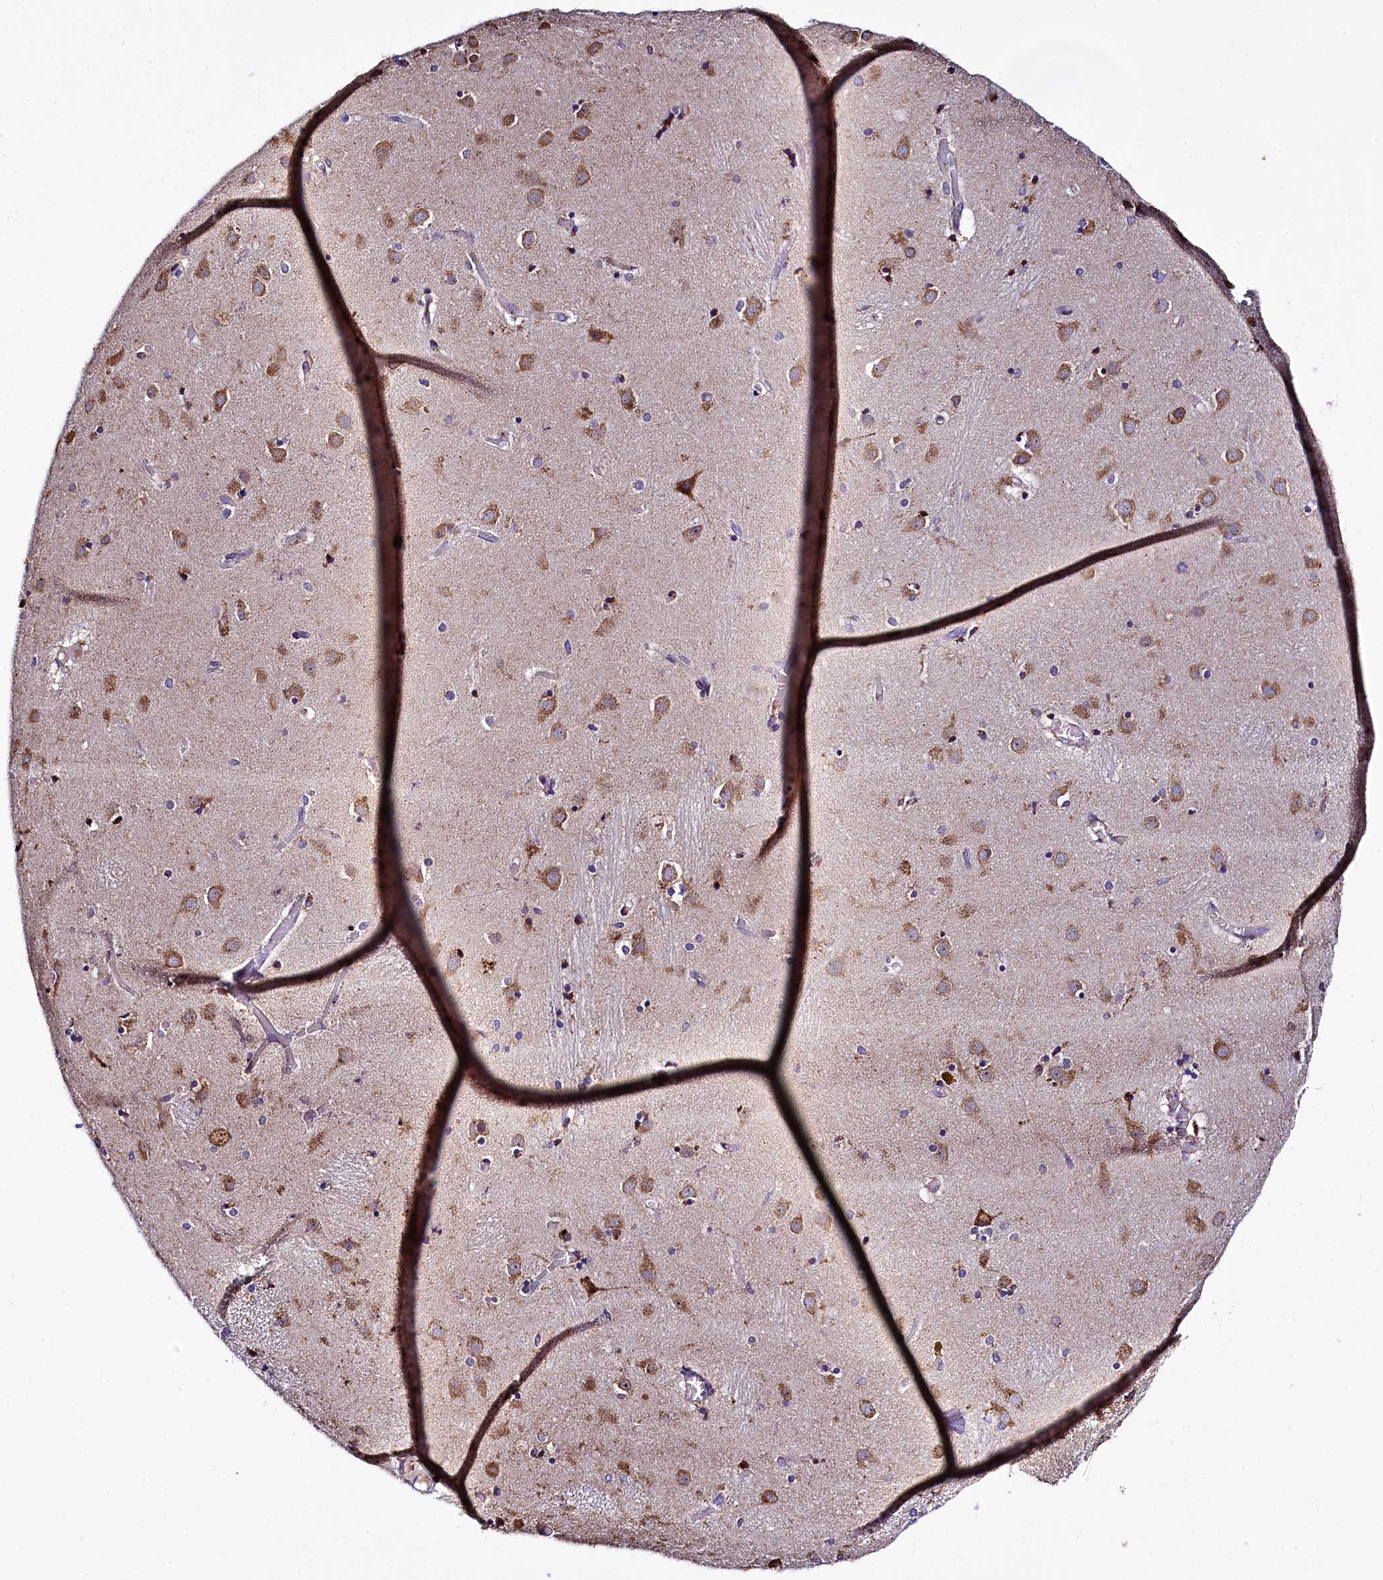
{"staining": {"intensity": "moderate", "quantity": "25%-75%", "location": "cytoplasmic/membranous"}, "tissue": "caudate", "cell_type": "Glial cells", "image_type": "normal", "snomed": [{"axis": "morphology", "description": "Normal tissue, NOS"}, {"axis": "topography", "description": "Lateral ventricle wall"}], "caption": "Immunohistochemistry (IHC) of normal human caudate displays medium levels of moderate cytoplasmic/membranous staining in about 25%-75% of glial cells.", "gene": "CAPS2", "patient": {"sex": "male", "age": 70}}